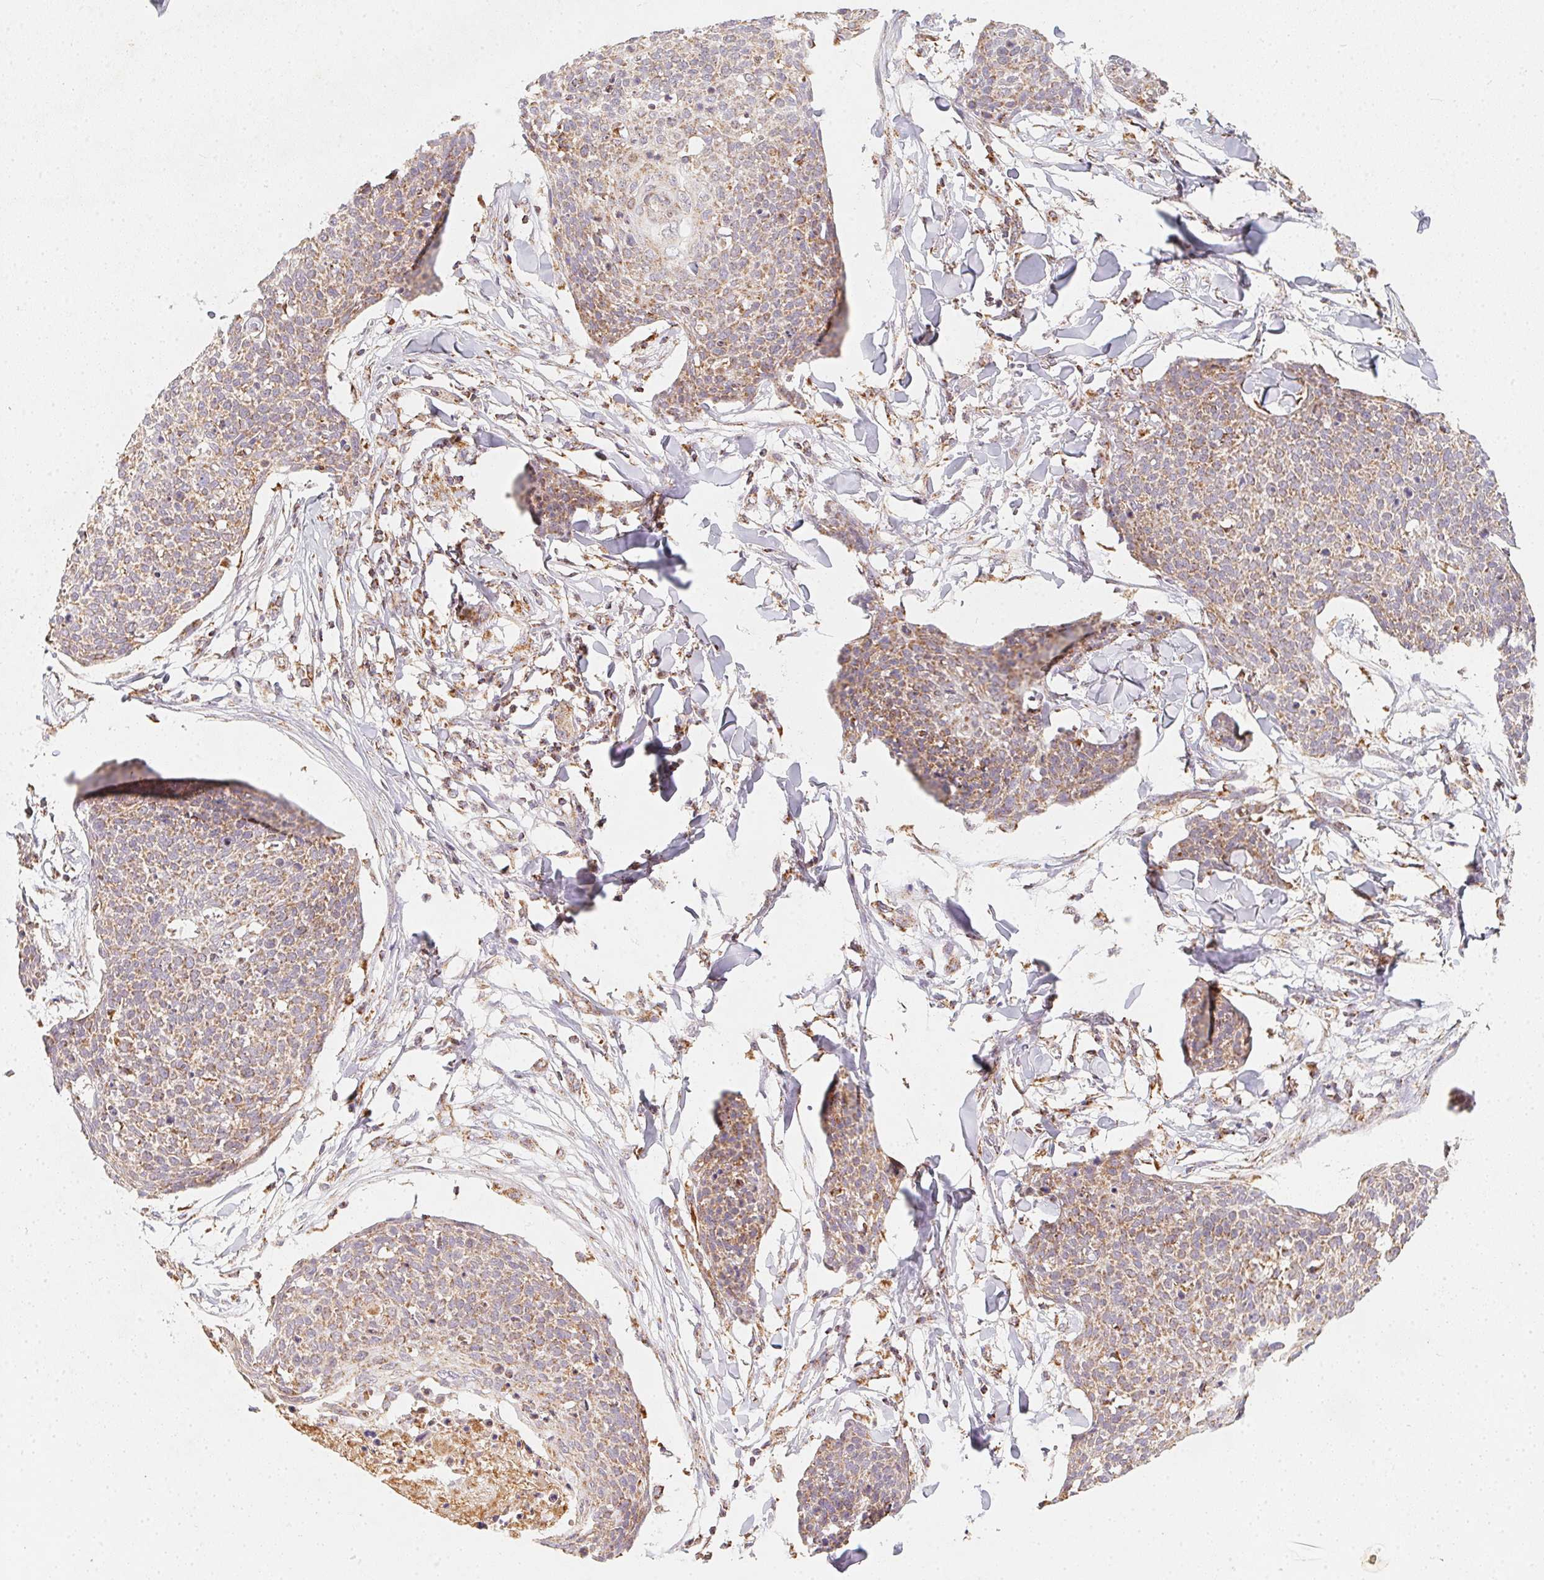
{"staining": {"intensity": "weak", "quantity": ">75%", "location": "cytoplasmic/membranous"}, "tissue": "skin cancer", "cell_type": "Tumor cells", "image_type": "cancer", "snomed": [{"axis": "morphology", "description": "Squamous cell carcinoma, NOS"}, {"axis": "topography", "description": "Skin"}, {"axis": "topography", "description": "Vulva"}], "caption": "A brown stain highlights weak cytoplasmic/membranous expression of a protein in human skin cancer tumor cells.", "gene": "NDUFS6", "patient": {"sex": "female", "age": 75}}